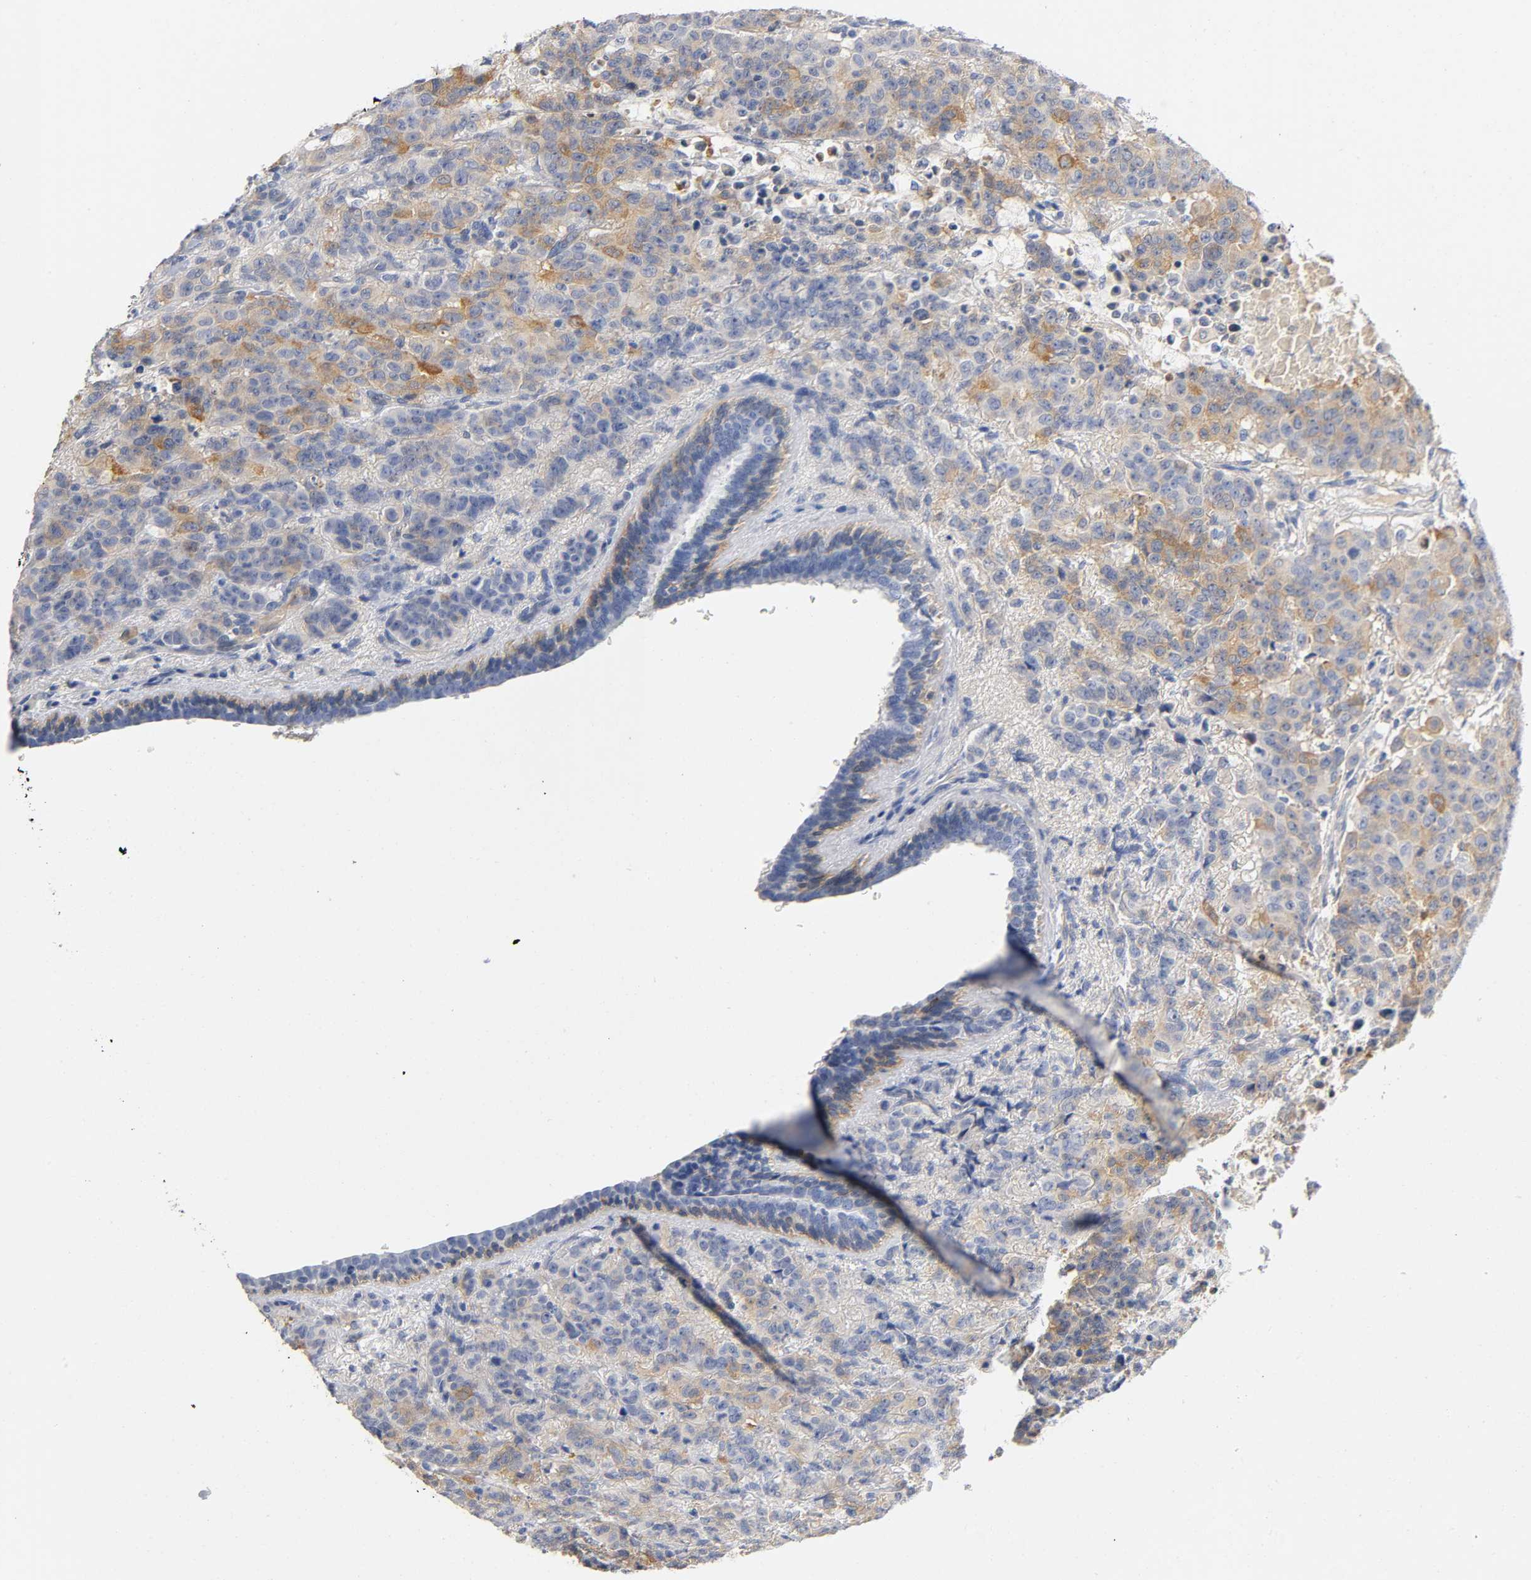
{"staining": {"intensity": "moderate", "quantity": "25%-75%", "location": "cytoplasmic/membranous"}, "tissue": "breast cancer", "cell_type": "Tumor cells", "image_type": "cancer", "snomed": [{"axis": "morphology", "description": "Duct carcinoma"}, {"axis": "topography", "description": "Breast"}], "caption": "Breast cancer stained with a brown dye shows moderate cytoplasmic/membranous positive positivity in approximately 25%-75% of tumor cells.", "gene": "TNC", "patient": {"sex": "female", "age": 40}}